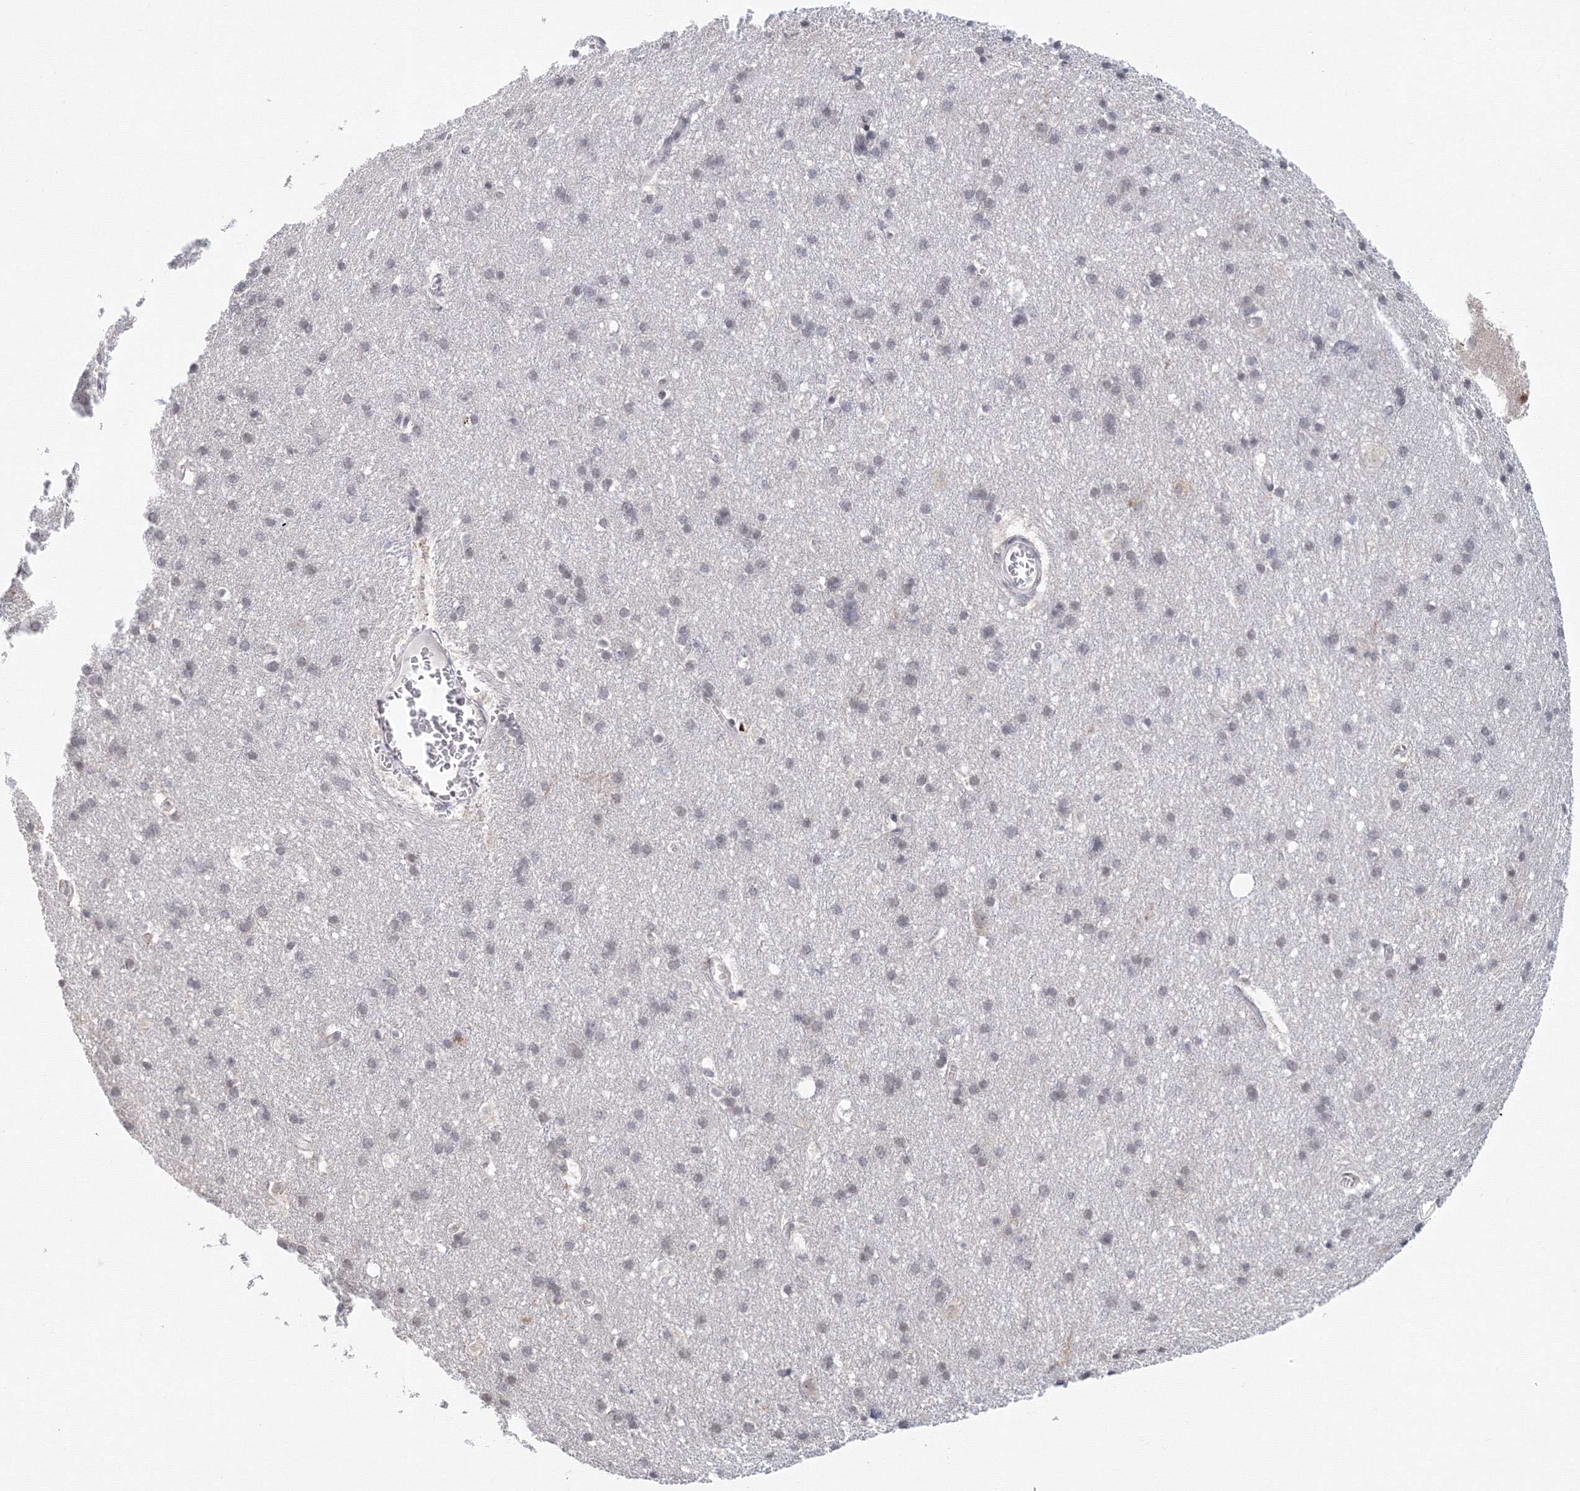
{"staining": {"intensity": "moderate", "quantity": "25%-75%", "location": "cytoplasmic/membranous"}, "tissue": "cerebral cortex", "cell_type": "Endothelial cells", "image_type": "normal", "snomed": [{"axis": "morphology", "description": "Normal tissue, NOS"}, {"axis": "topography", "description": "Cerebral cortex"}], "caption": "Protein expression analysis of benign human cerebral cortex reveals moderate cytoplasmic/membranous expression in approximately 25%-75% of endothelial cells.", "gene": "SLC7A7", "patient": {"sex": "male", "age": 54}}